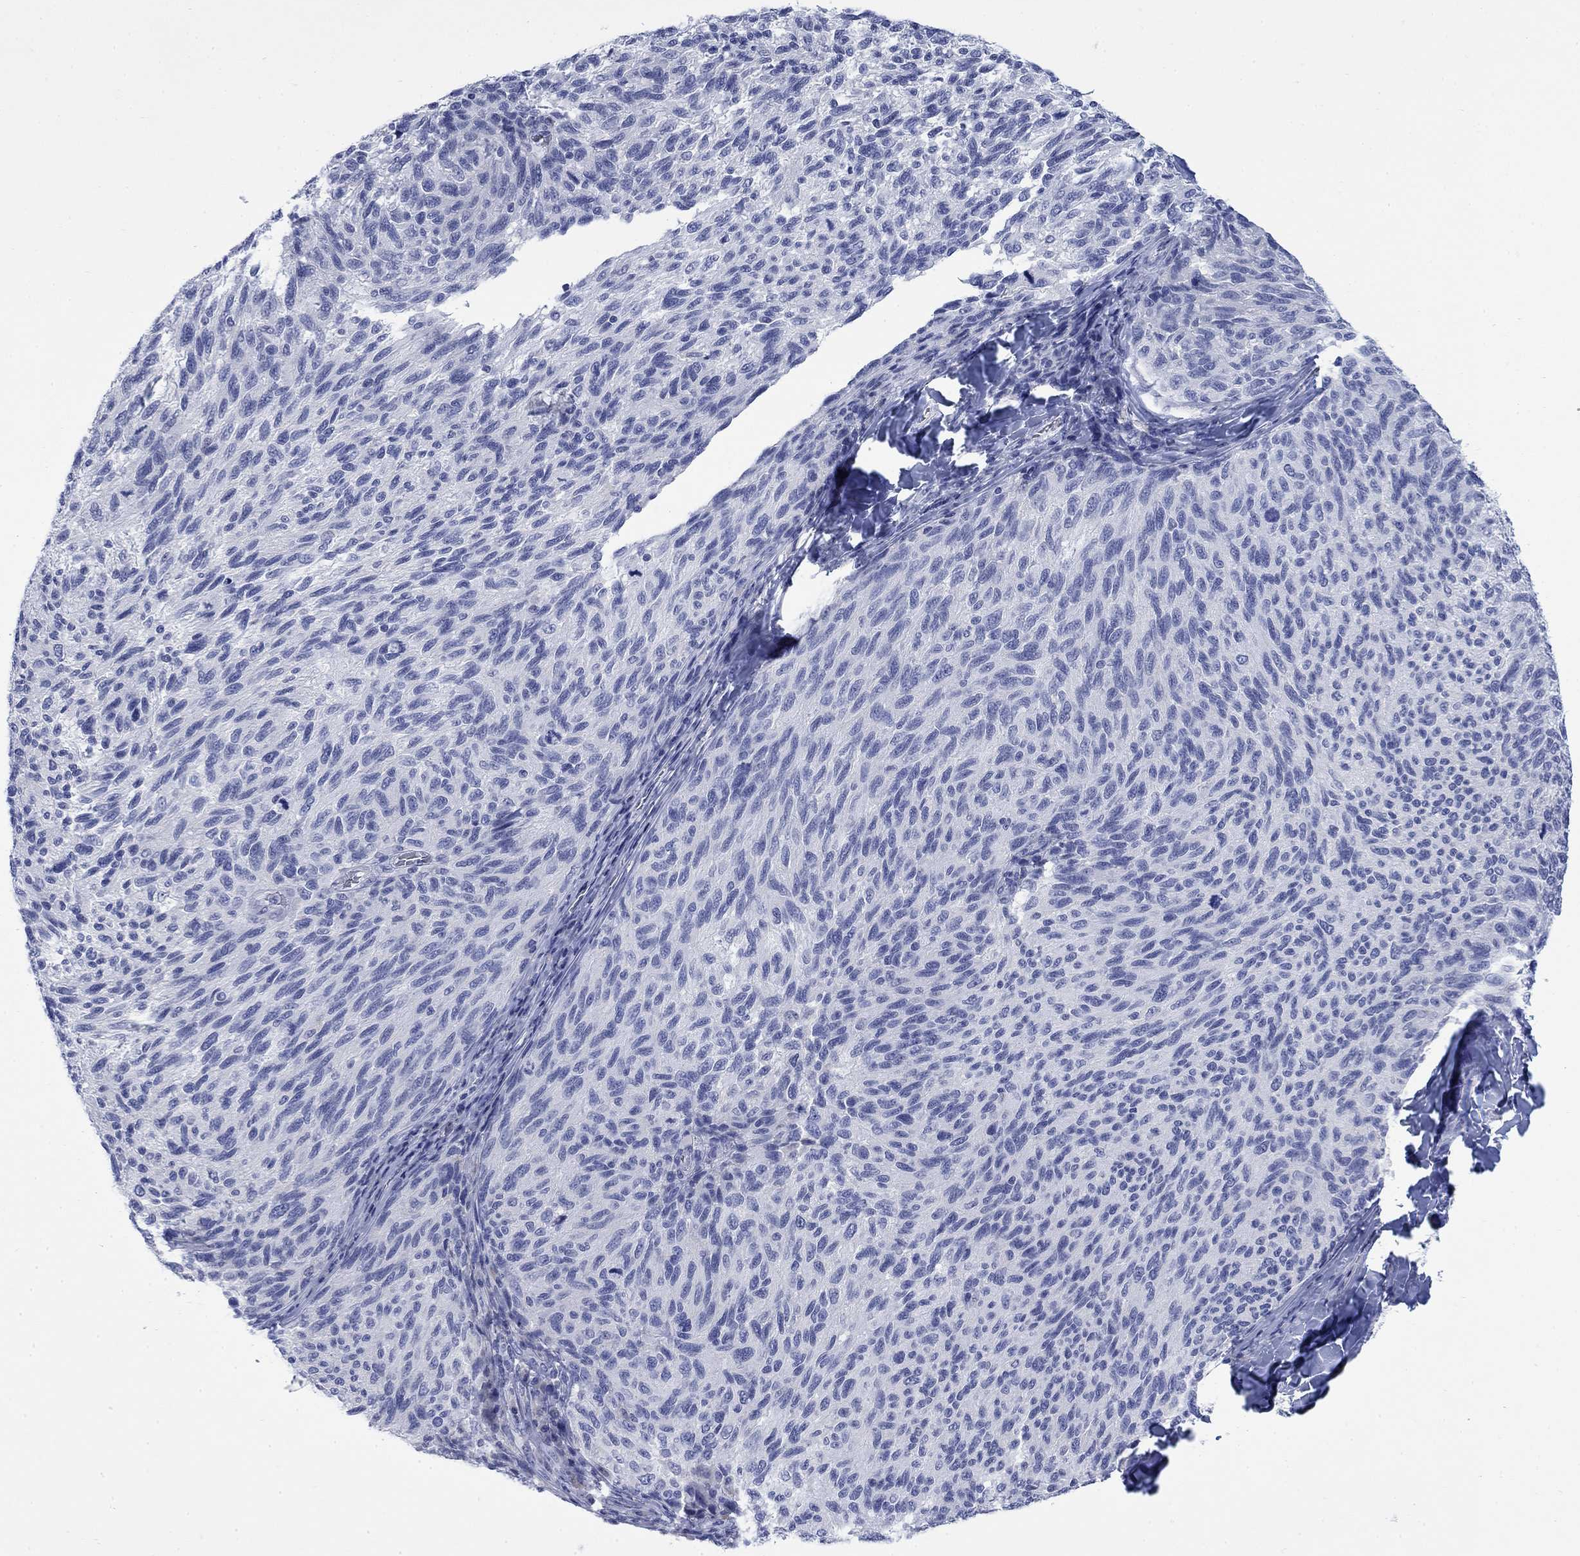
{"staining": {"intensity": "moderate", "quantity": "<25%", "location": "cytoplasmic/membranous"}, "tissue": "melanoma", "cell_type": "Tumor cells", "image_type": "cancer", "snomed": [{"axis": "morphology", "description": "Malignant melanoma, NOS"}, {"axis": "topography", "description": "Skin"}], "caption": "Melanoma stained for a protein shows moderate cytoplasmic/membranous positivity in tumor cells. Immunohistochemistry (ihc) stains the protein of interest in brown and the nuclei are stained blue.", "gene": "IGF2BP3", "patient": {"sex": "female", "age": 73}}